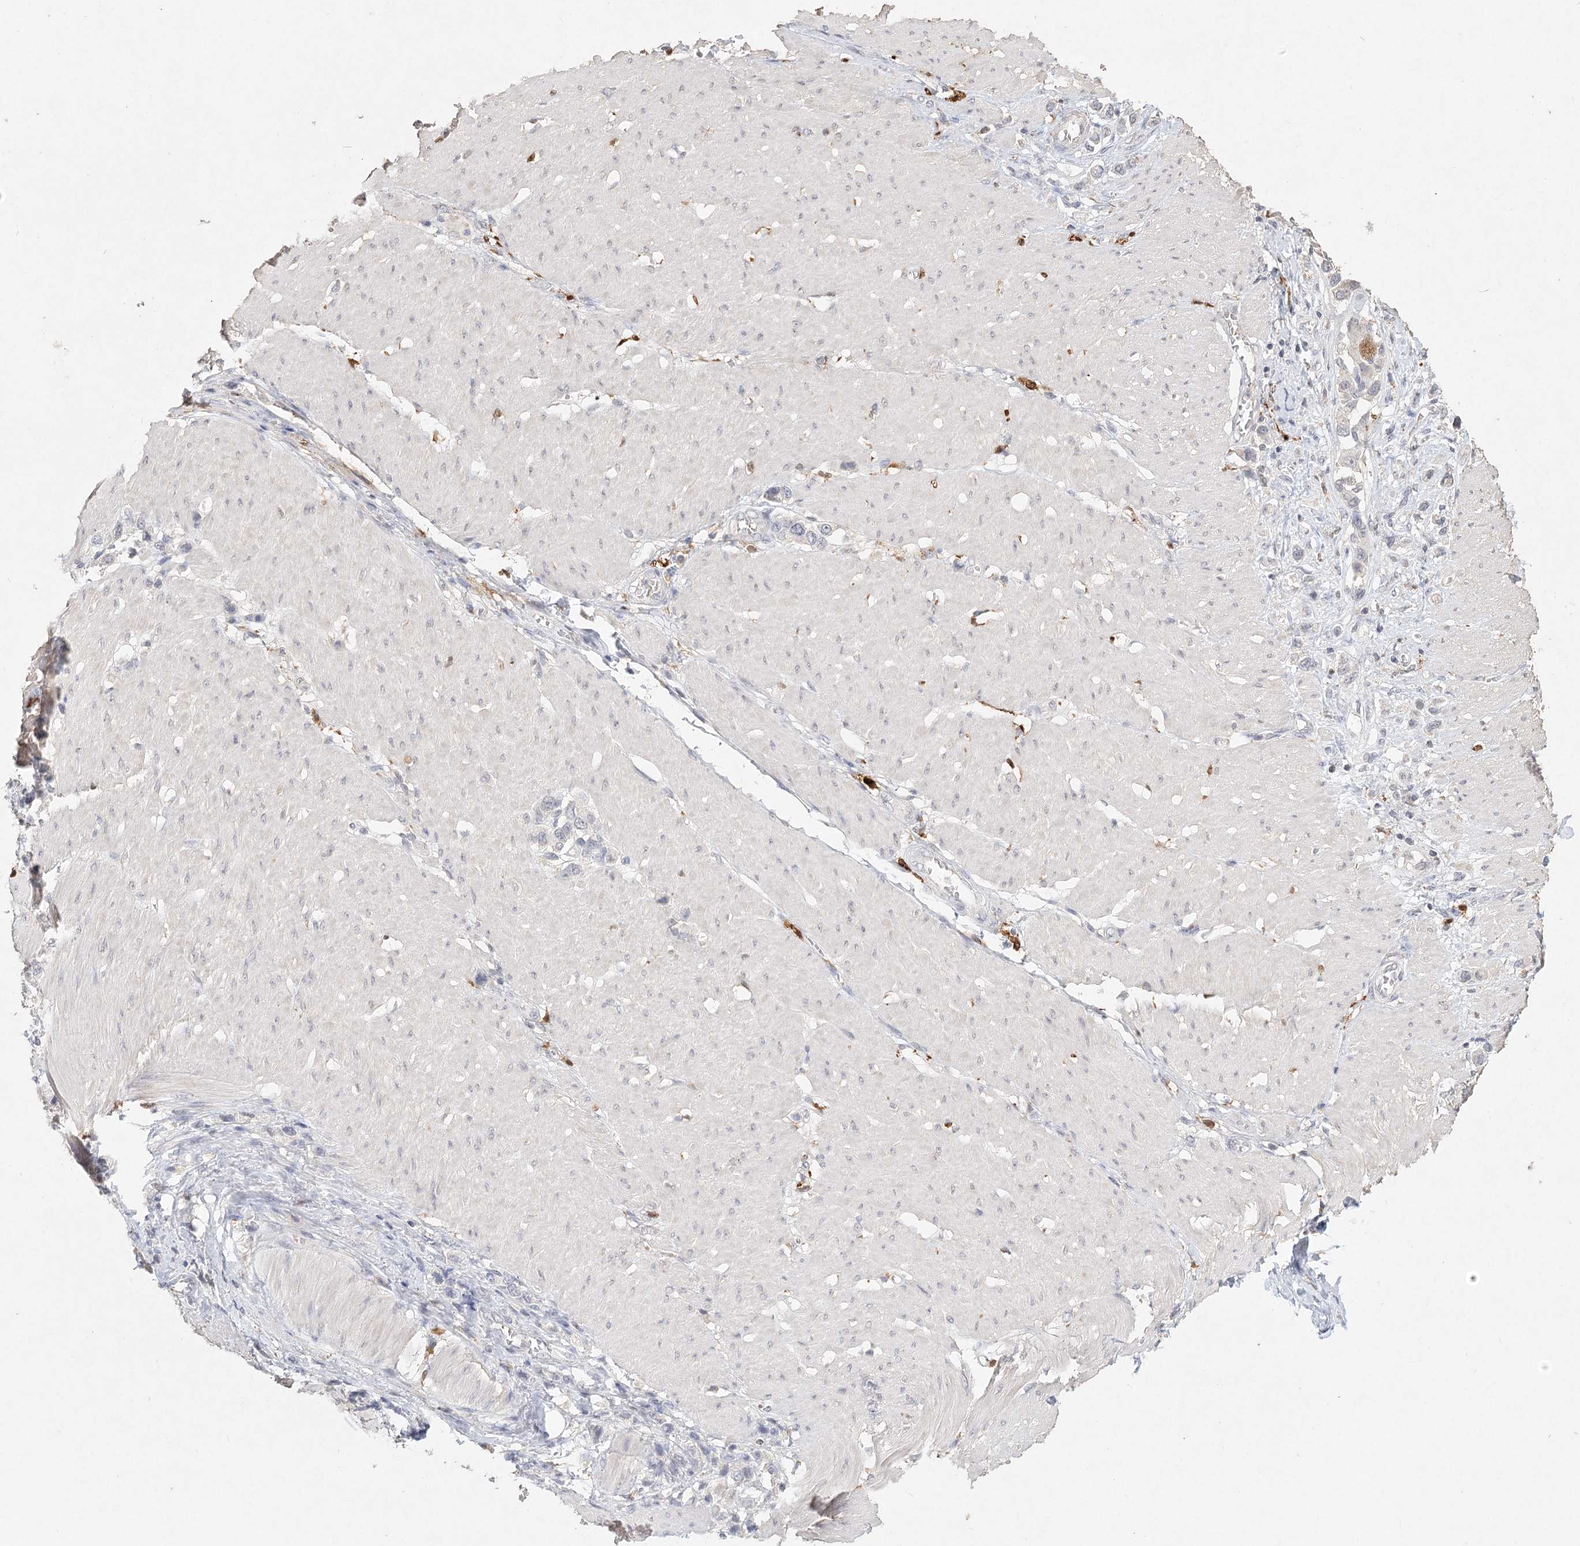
{"staining": {"intensity": "negative", "quantity": "none", "location": "none"}, "tissue": "stomach cancer", "cell_type": "Tumor cells", "image_type": "cancer", "snomed": [{"axis": "morphology", "description": "Normal tissue, NOS"}, {"axis": "morphology", "description": "Adenocarcinoma, NOS"}, {"axis": "topography", "description": "Stomach, upper"}, {"axis": "topography", "description": "Stomach"}], "caption": "High magnification brightfield microscopy of stomach cancer stained with DAB (3,3'-diaminobenzidine) (brown) and counterstained with hematoxylin (blue): tumor cells show no significant staining.", "gene": "ARSI", "patient": {"sex": "female", "age": 65}}